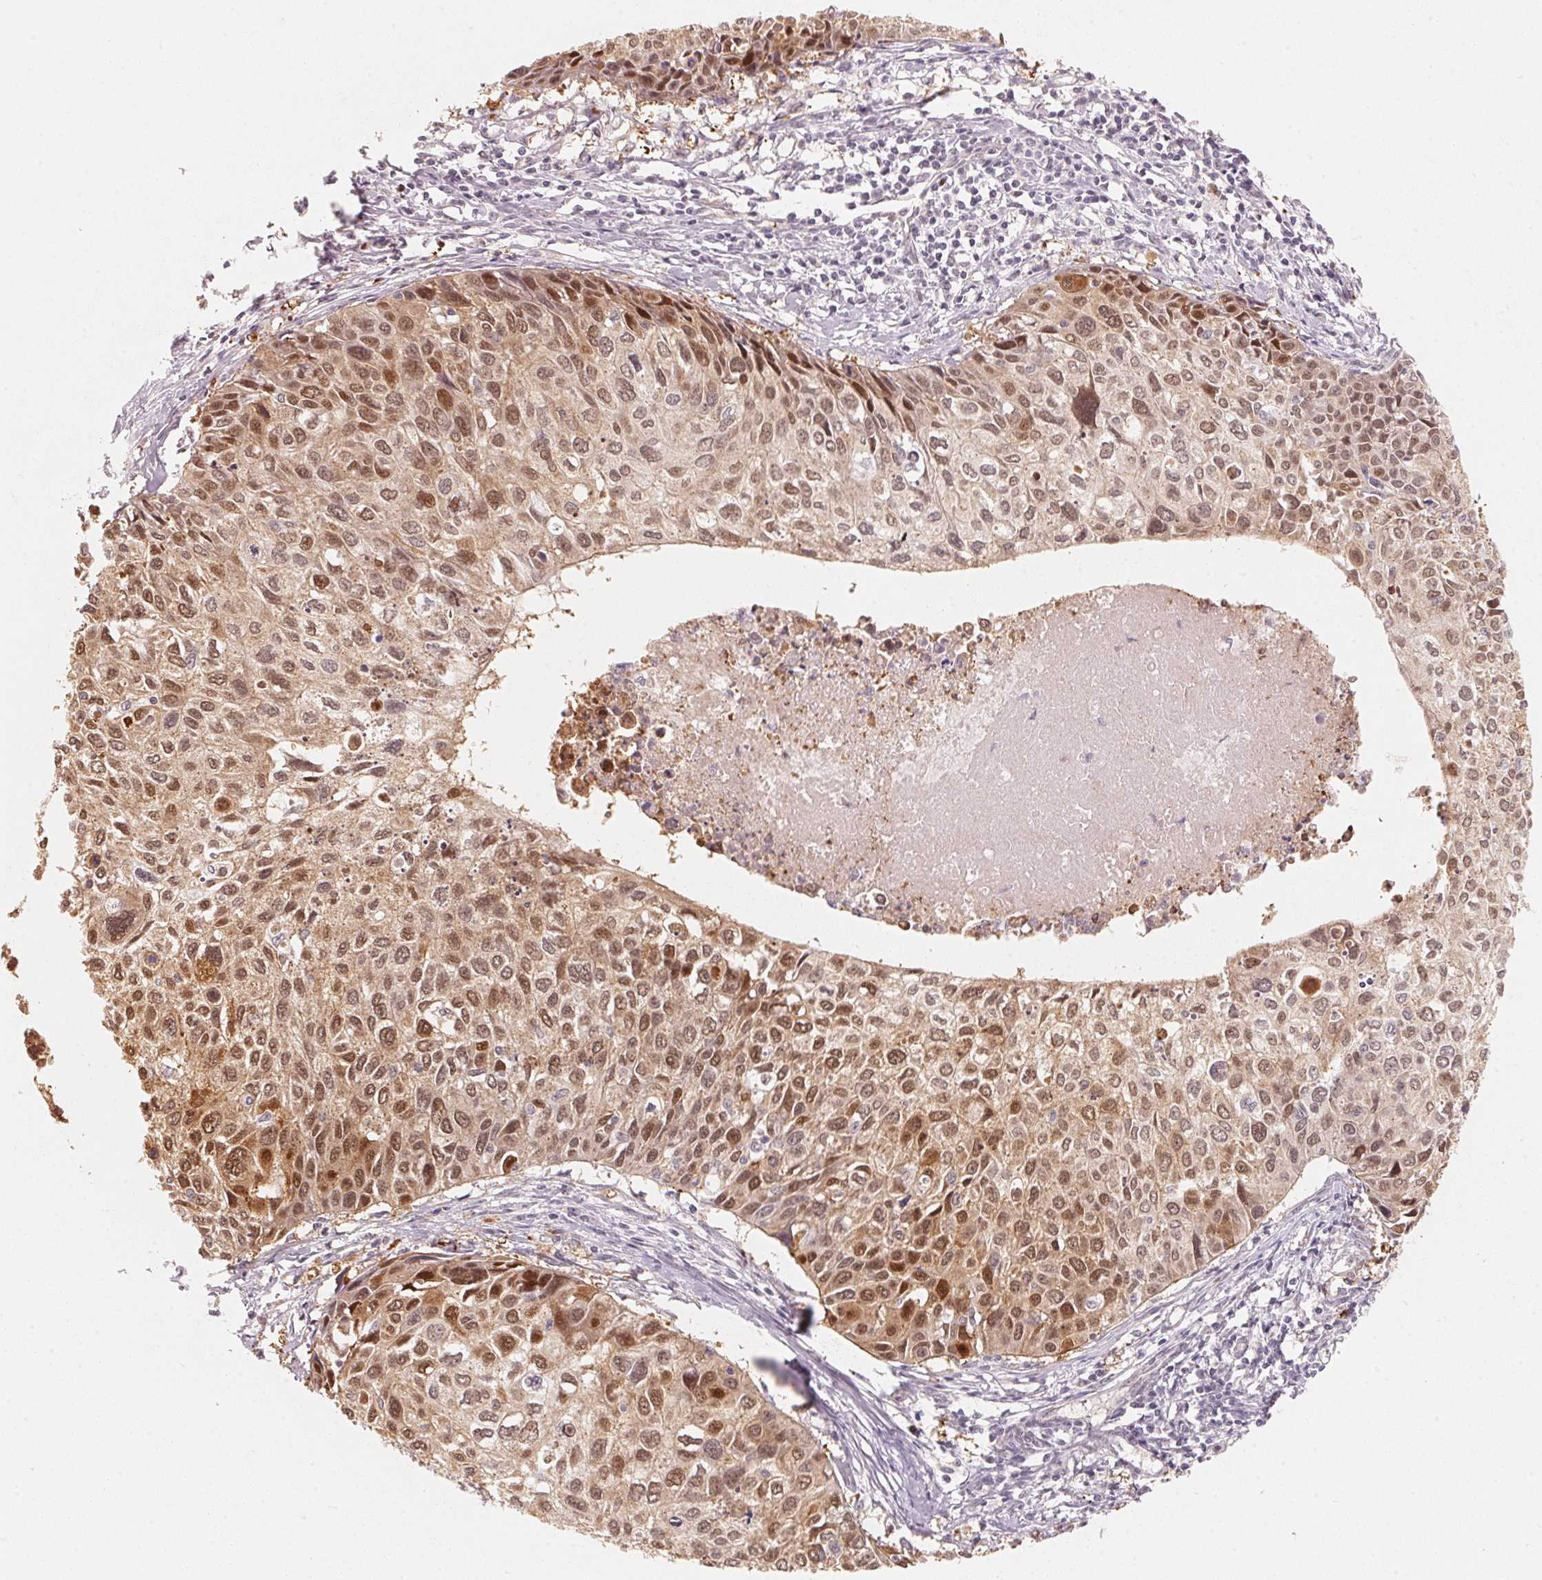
{"staining": {"intensity": "moderate", "quantity": ">75%", "location": "cytoplasmic/membranous,nuclear"}, "tissue": "cervical cancer", "cell_type": "Tumor cells", "image_type": "cancer", "snomed": [{"axis": "morphology", "description": "Squamous cell carcinoma, NOS"}, {"axis": "topography", "description": "Cervix"}], "caption": "Protein staining shows moderate cytoplasmic/membranous and nuclear positivity in approximately >75% of tumor cells in squamous cell carcinoma (cervical).", "gene": "ARHGAP22", "patient": {"sex": "female", "age": 50}}